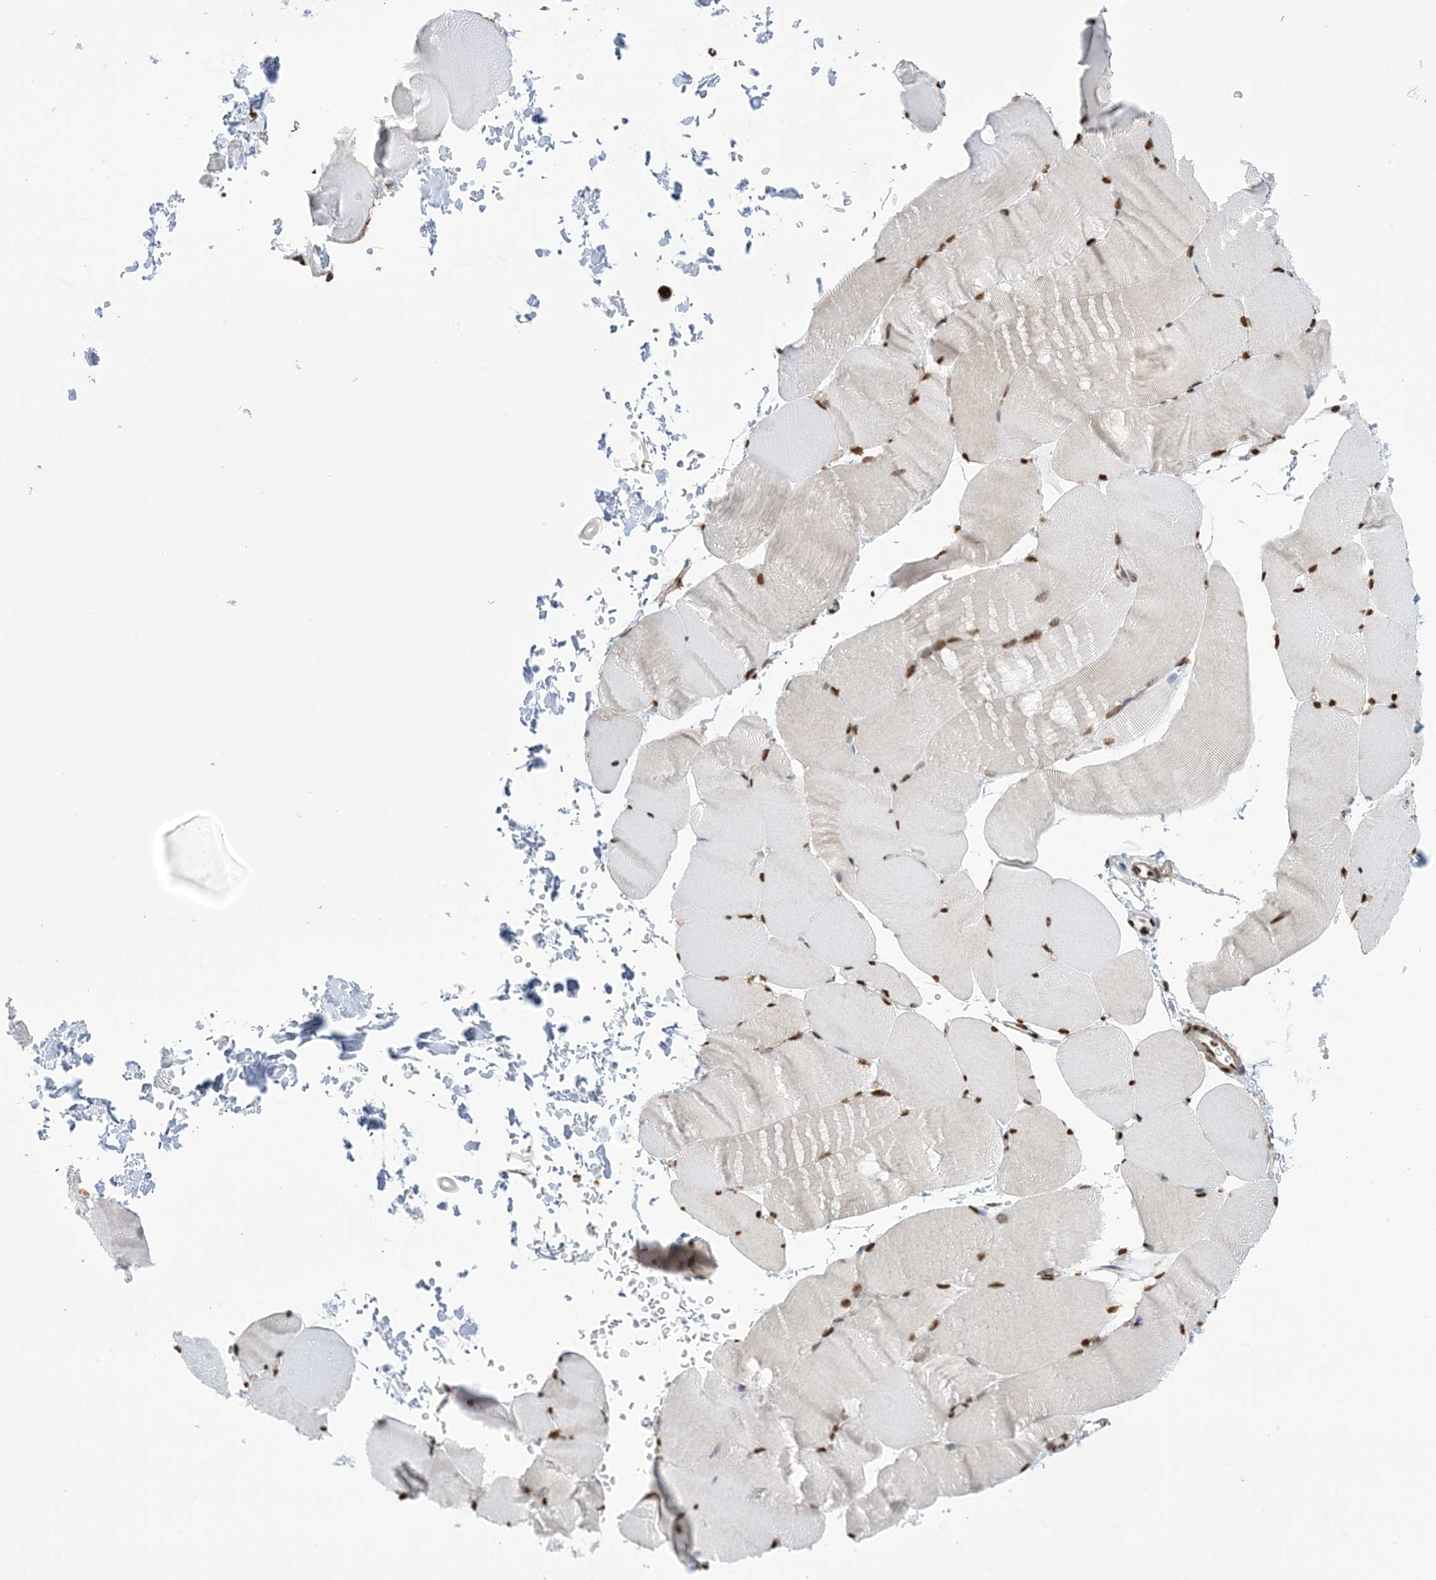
{"staining": {"intensity": "strong", "quantity": "25%-75%", "location": "nuclear"}, "tissue": "skeletal muscle", "cell_type": "Myocytes", "image_type": "normal", "snomed": [{"axis": "morphology", "description": "Normal tissue, NOS"}, {"axis": "topography", "description": "Skeletal muscle"}, {"axis": "topography", "description": "Parathyroid gland"}], "caption": "Protein analysis of normal skeletal muscle exhibits strong nuclear staining in approximately 25%-75% of myocytes.", "gene": "ZNF792", "patient": {"sex": "female", "age": 37}}